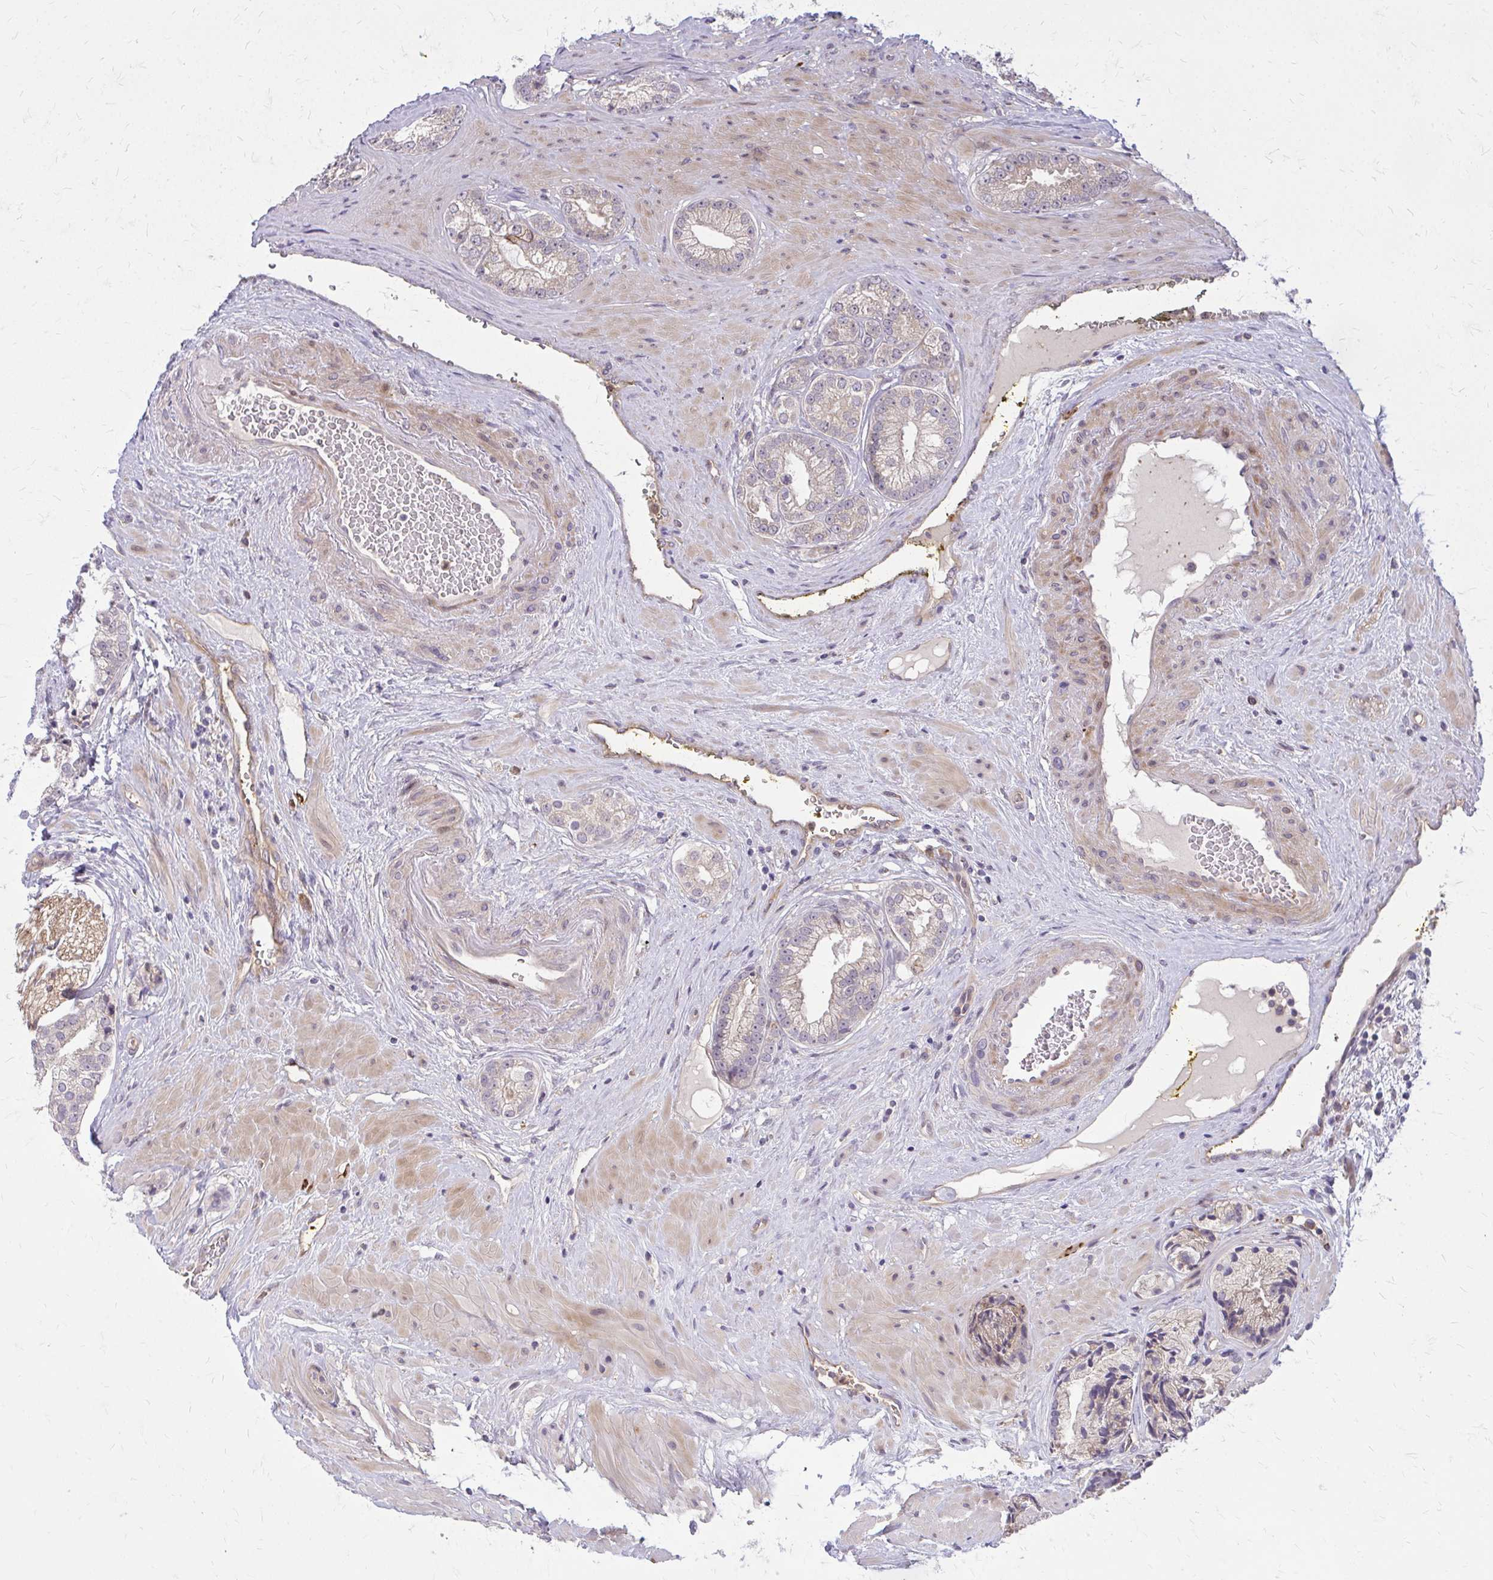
{"staining": {"intensity": "weak", "quantity": "25%-75%", "location": "cytoplasmic/membranous"}, "tissue": "prostate cancer", "cell_type": "Tumor cells", "image_type": "cancer", "snomed": [{"axis": "morphology", "description": "Adenocarcinoma, Low grade"}, {"axis": "topography", "description": "Prostate"}], "caption": "Immunohistochemistry (IHC) (DAB) staining of prostate cancer exhibits weak cytoplasmic/membranous protein expression in about 25%-75% of tumor cells. The staining was performed using DAB to visualize the protein expression in brown, while the nuclei were stained in blue with hematoxylin (Magnification: 20x).", "gene": "OXNAD1", "patient": {"sex": "male", "age": 61}}